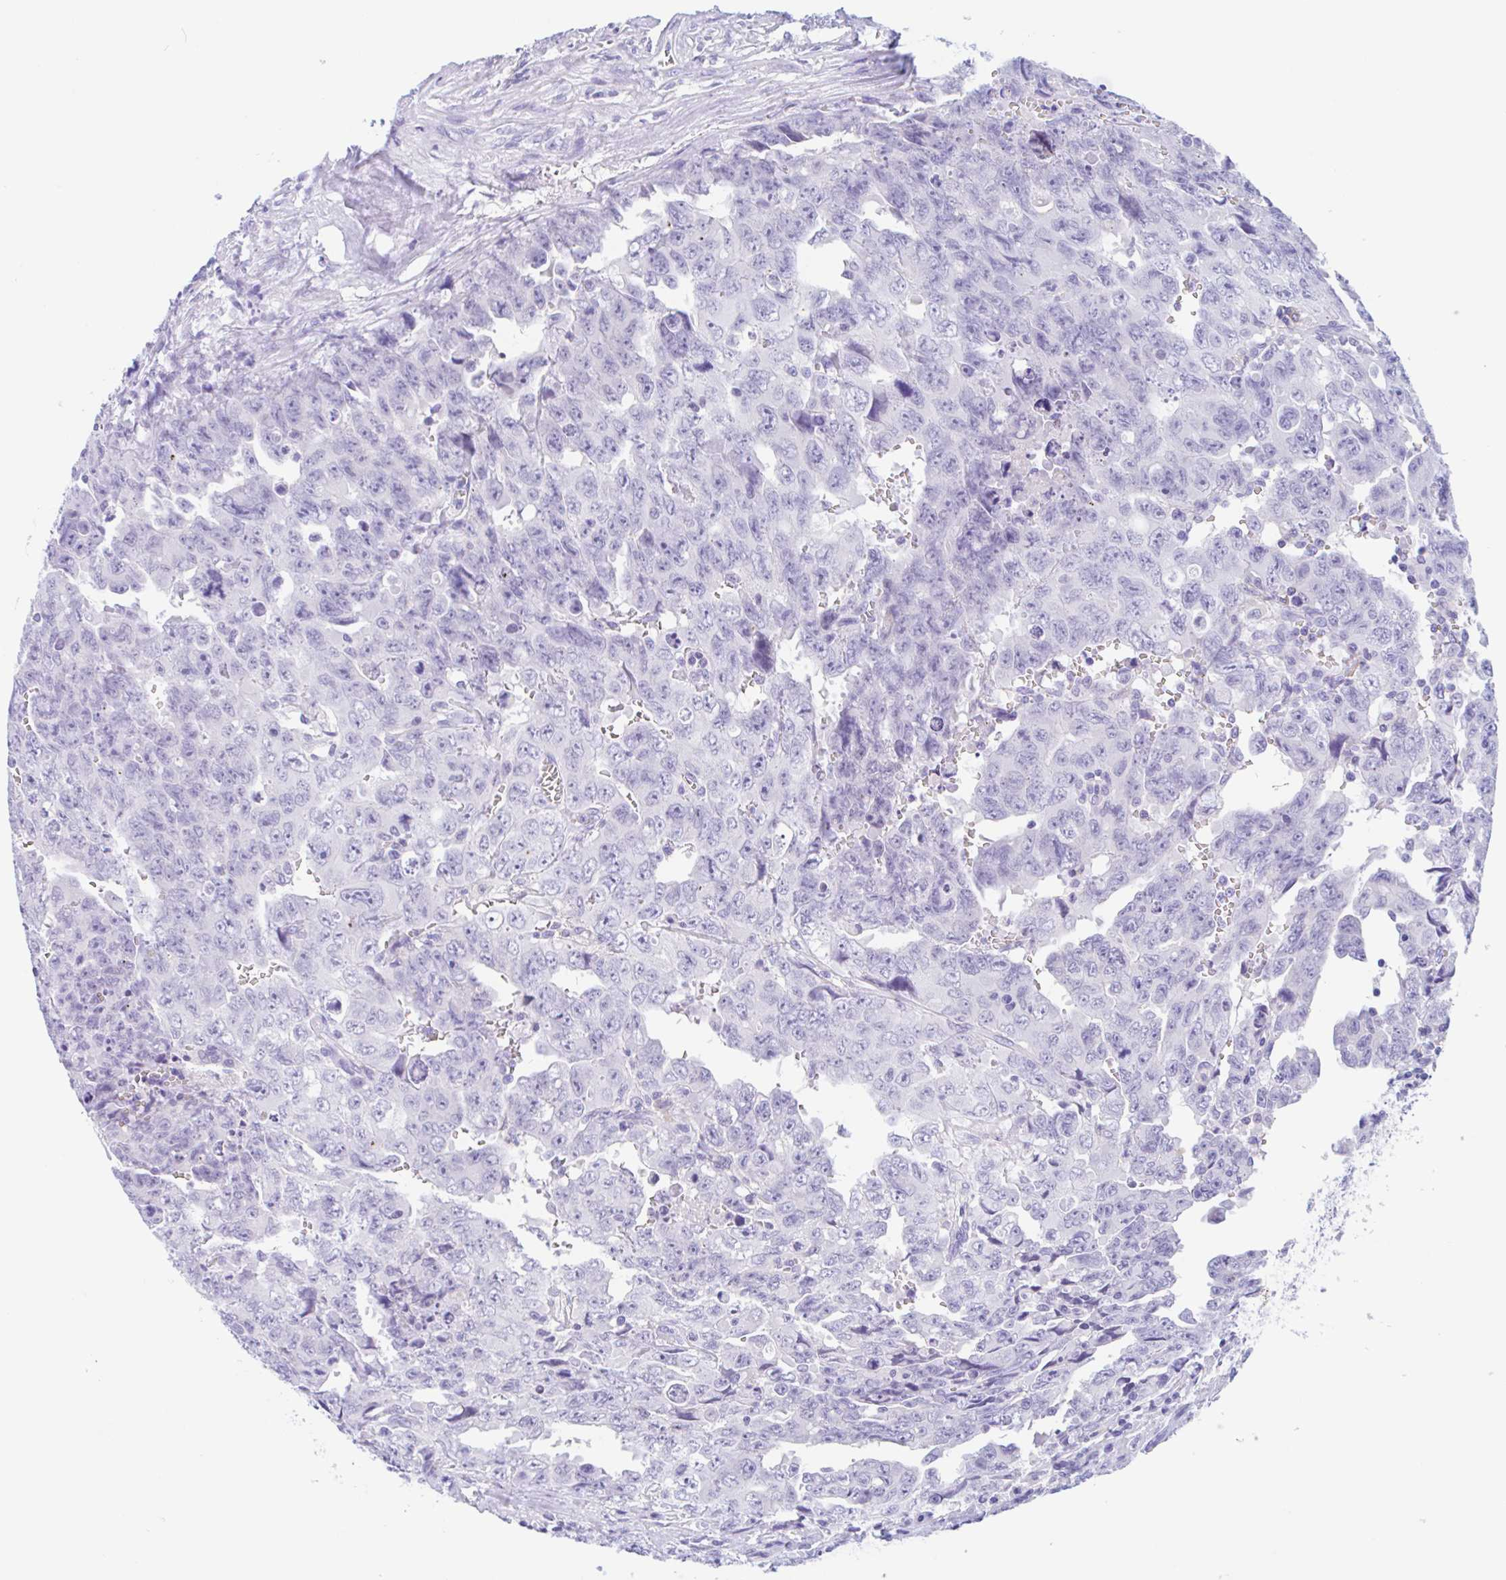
{"staining": {"intensity": "negative", "quantity": "none", "location": "none"}, "tissue": "testis cancer", "cell_type": "Tumor cells", "image_type": "cancer", "snomed": [{"axis": "morphology", "description": "Carcinoma, Embryonal, NOS"}, {"axis": "topography", "description": "Testis"}], "caption": "A histopathology image of testis embryonal carcinoma stained for a protein displays no brown staining in tumor cells.", "gene": "ANKRD9", "patient": {"sex": "male", "age": 24}}